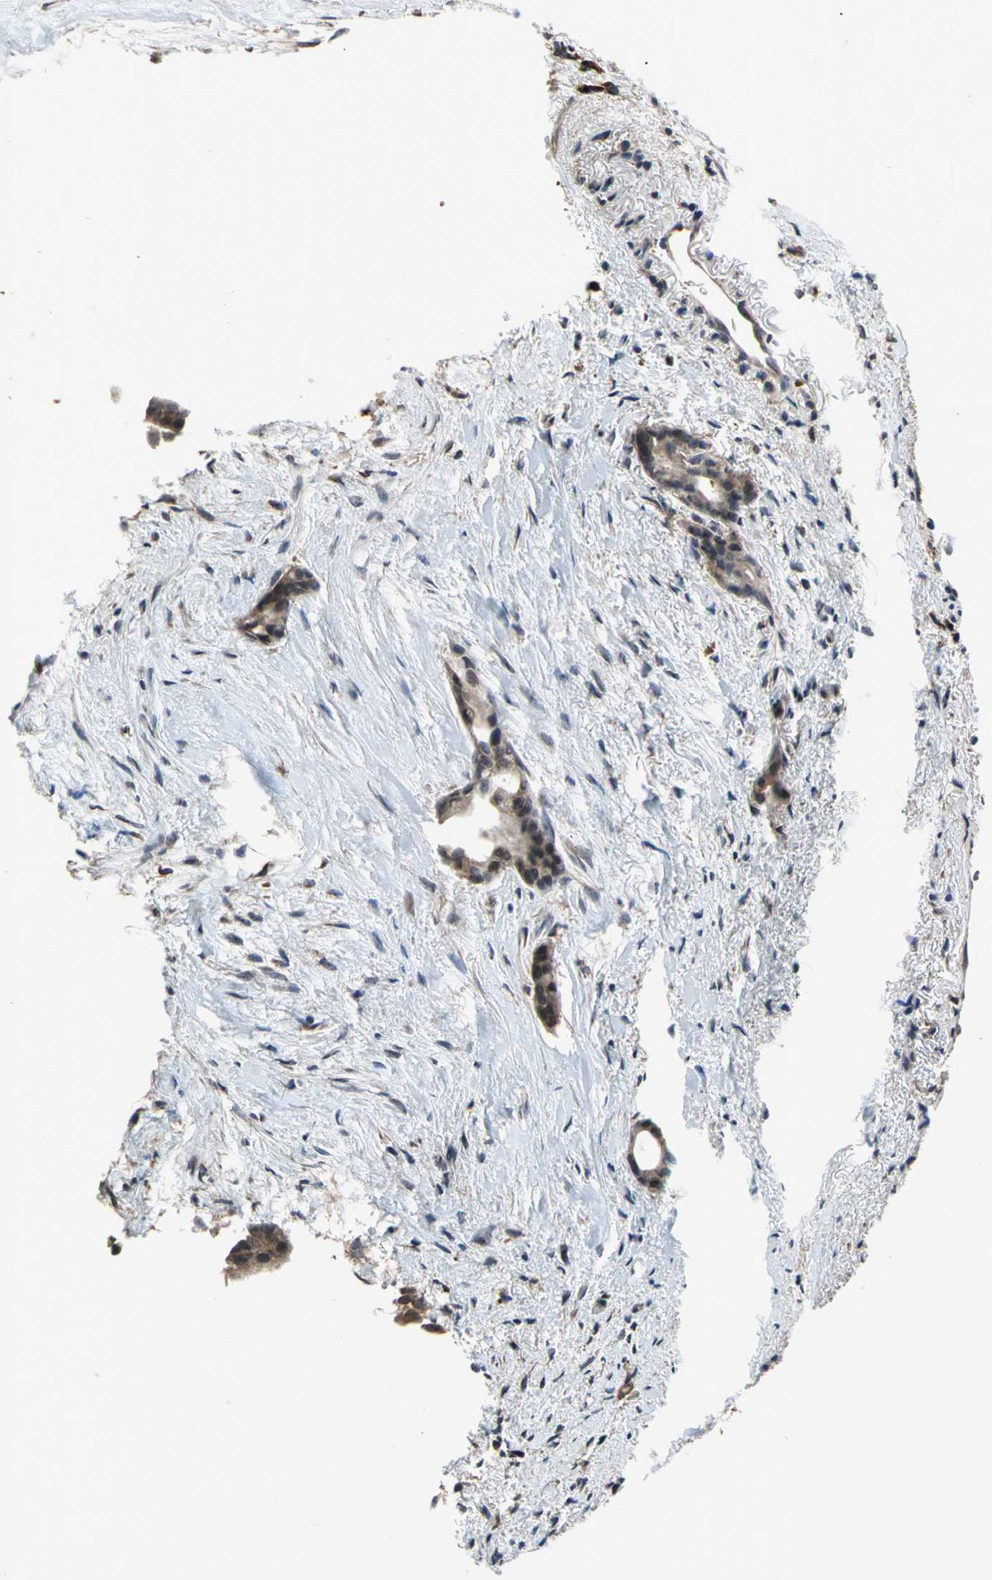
{"staining": {"intensity": "moderate", "quantity": ">75%", "location": "cytoplasmic/membranous"}, "tissue": "liver cancer", "cell_type": "Tumor cells", "image_type": "cancer", "snomed": [{"axis": "morphology", "description": "Cholangiocarcinoma"}, {"axis": "topography", "description": "Liver"}], "caption": "High-magnification brightfield microscopy of liver cancer stained with DAB (brown) and counterstained with hematoxylin (blue). tumor cells exhibit moderate cytoplasmic/membranous staining is appreciated in about>75% of cells. (Brightfield microscopy of DAB IHC at high magnification).", "gene": "NFKBIE", "patient": {"sex": "female", "age": 55}}